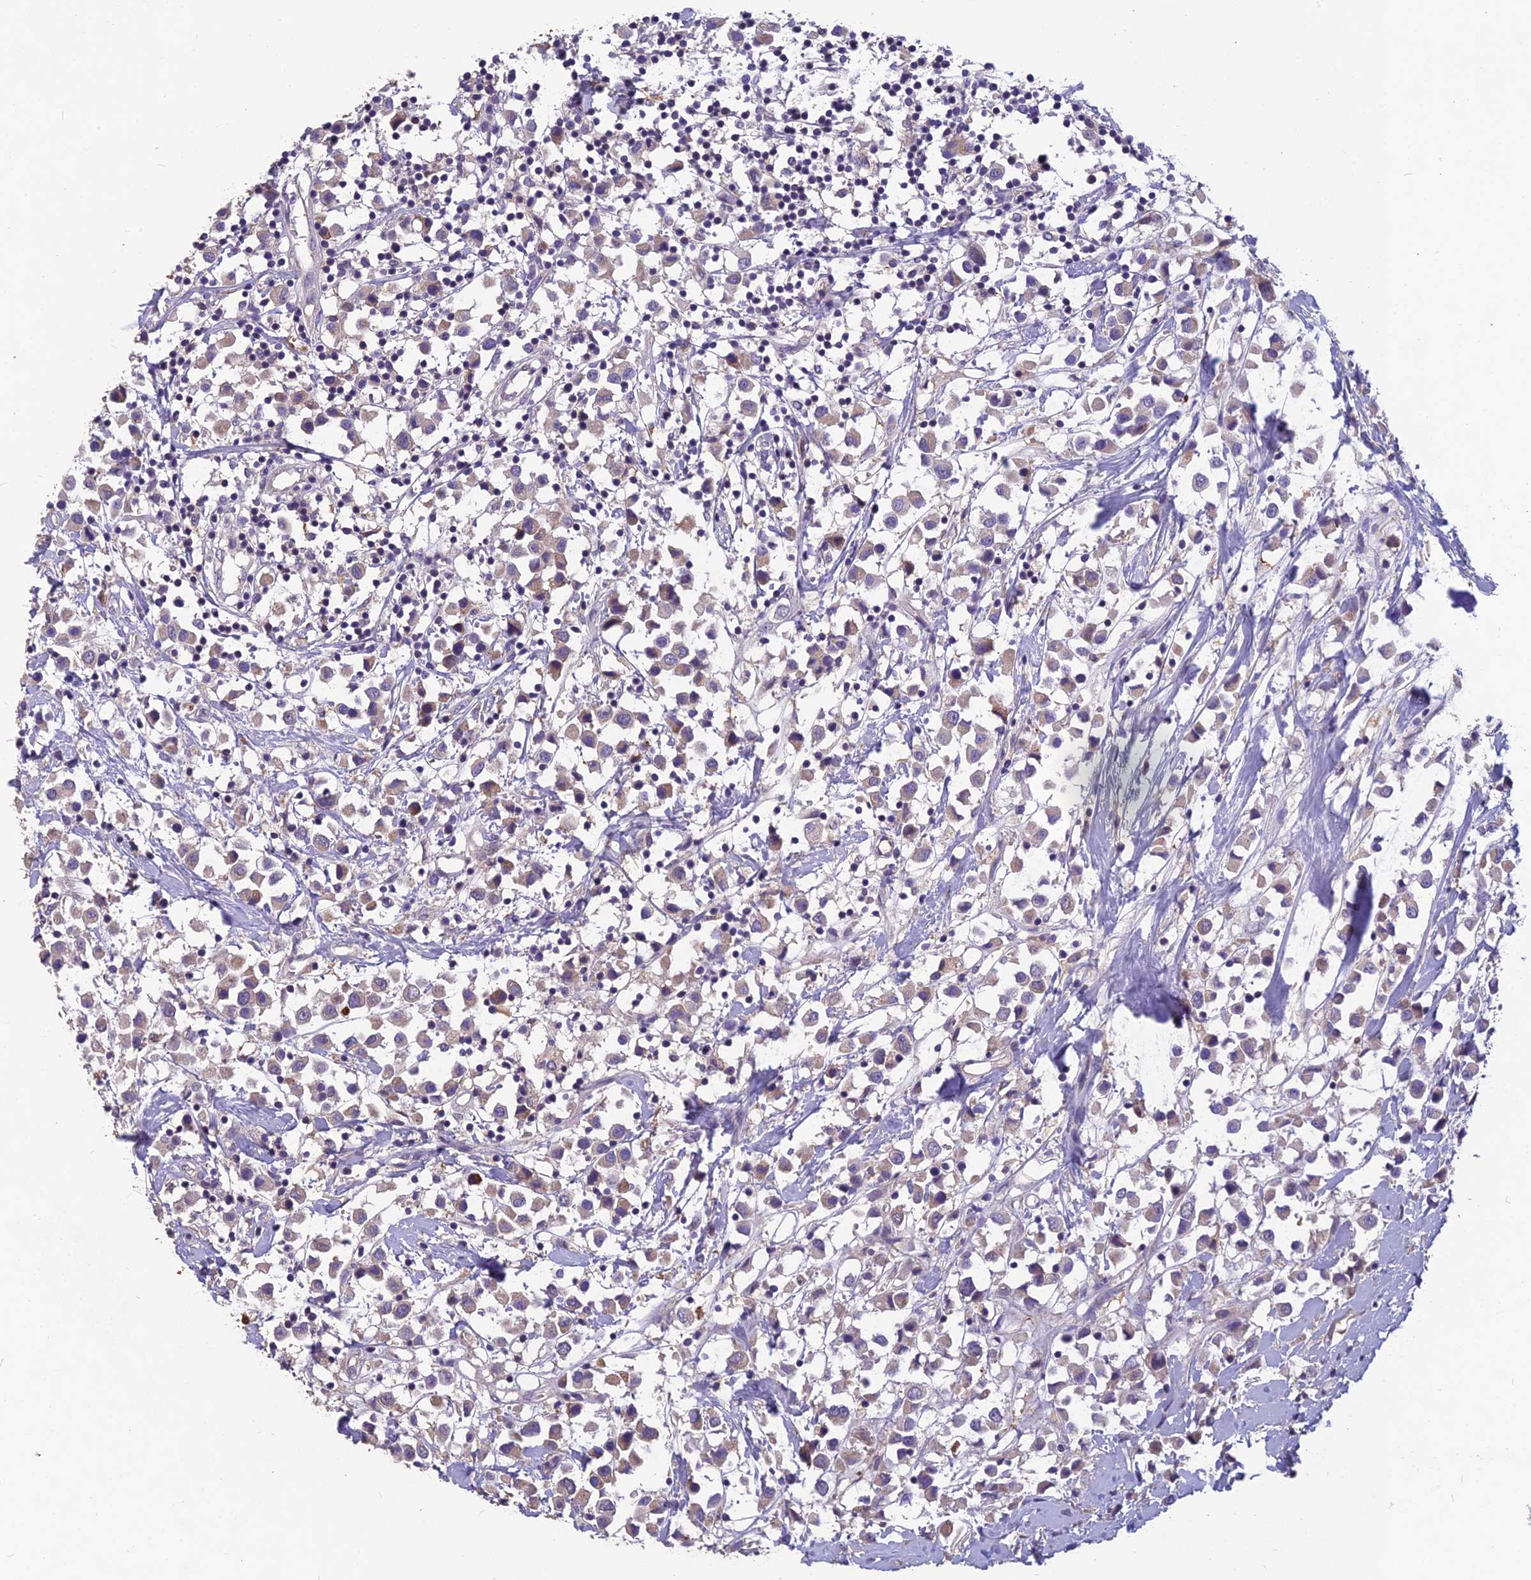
{"staining": {"intensity": "weak", "quantity": "<25%", "location": "cytoplasmic/membranous"}, "tissue": "breast cancer", "cell_type": "Tumor cells", "image_type": "cancer", "snomed": [{"axis": "morphology", "description": "Duct carcinoma"}, {"axis": "topography", "description": "Breast"}], "caption": "A histopathology image of human breast cancer is negative for staining in tumor cells. (DAB immunohistochemistry with hematoxylin counter stain).", "gene": "CEACAM16", "patient": {"sex": "female", "age": 61}}